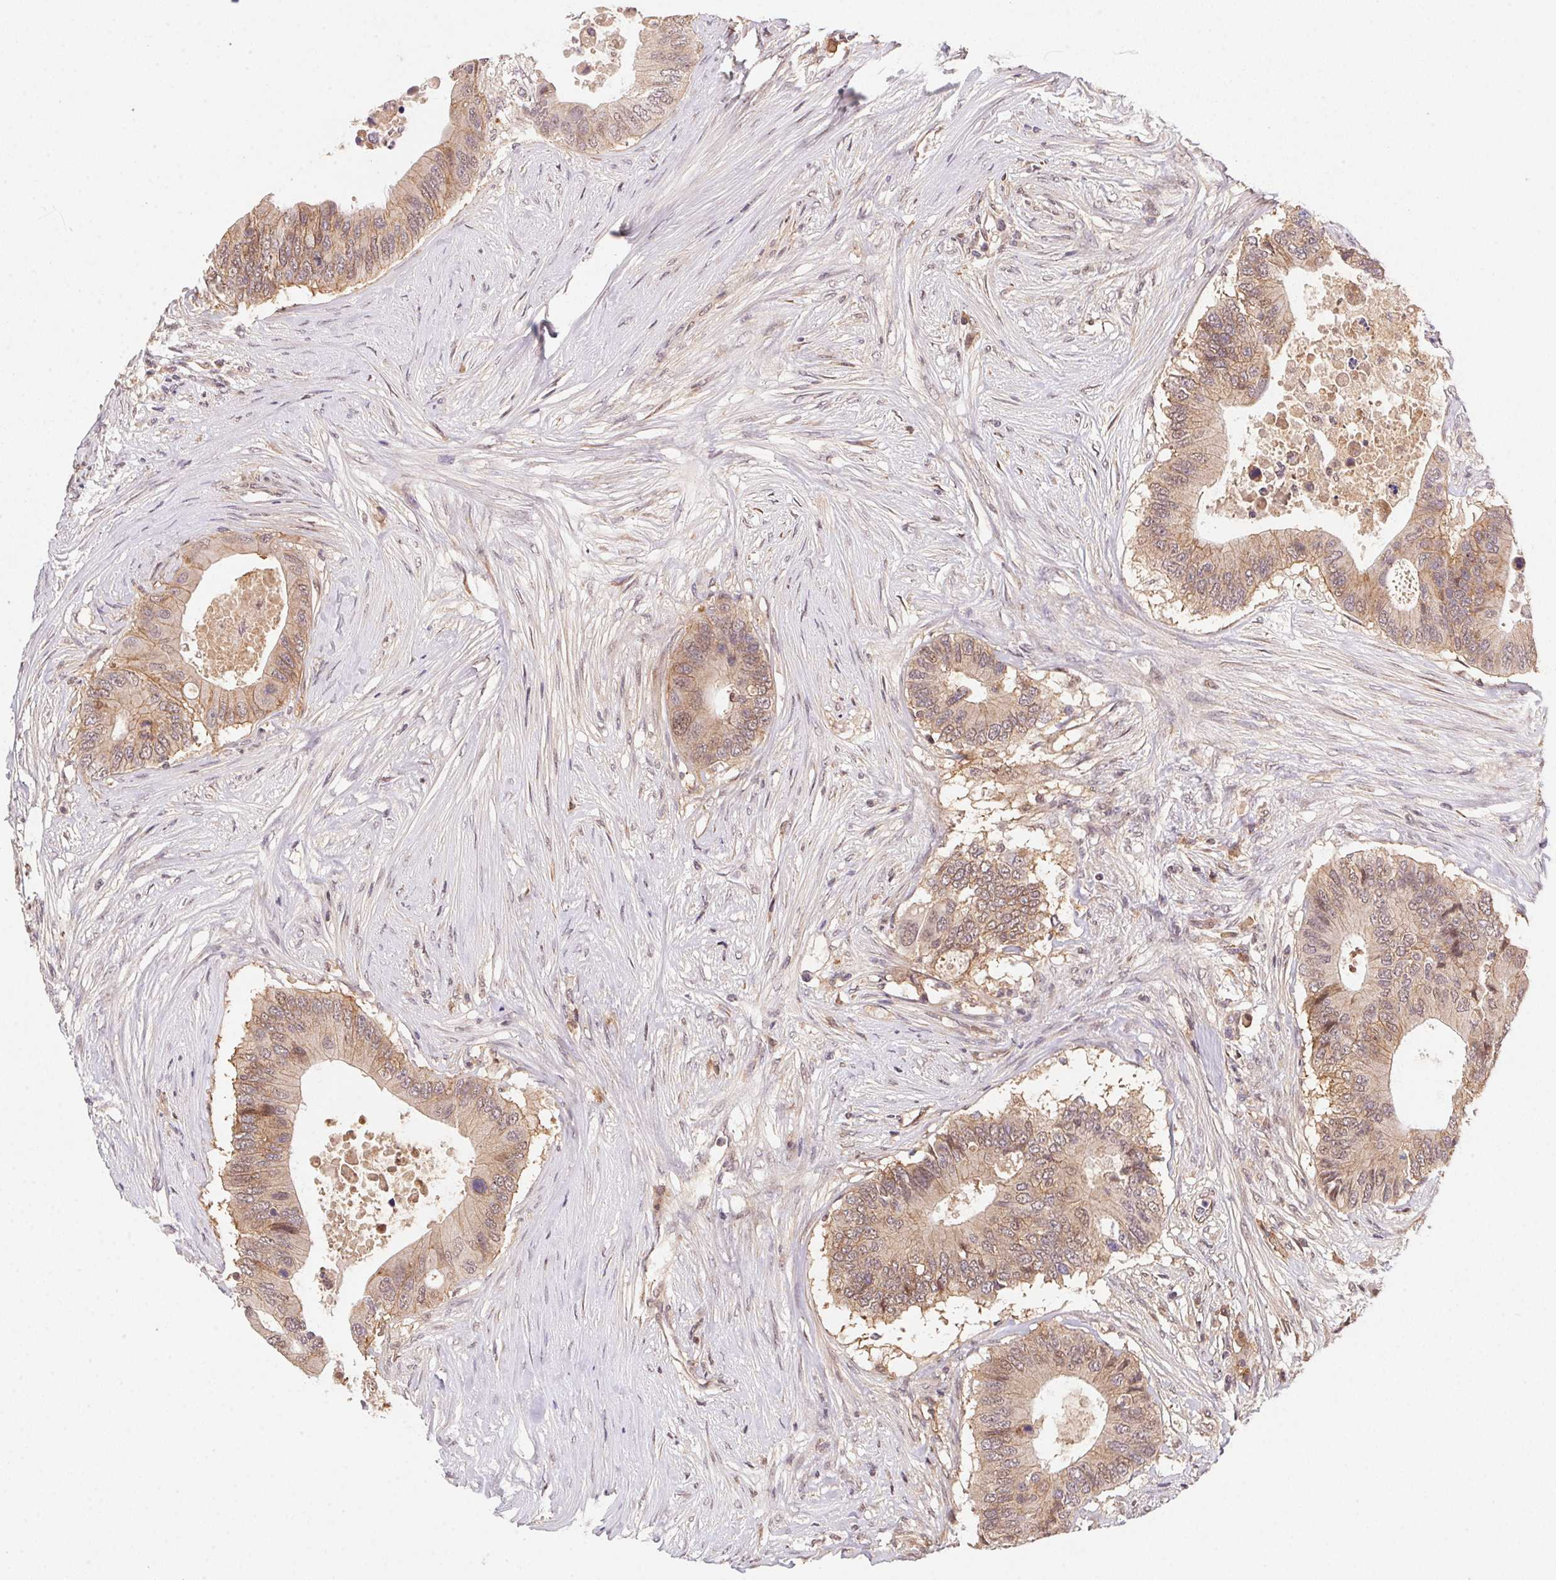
{"staining": {"intensity": "weak", "quantity": ">75%", "location": "cytoplasmic/membranous,nuclear"}, "tissue": "colorectal cancer", "cell_type": "Tumor cells", "image_type": "cancer", "snomed": [{"axis": "morphology", "description": "Adenocarcinoma, NOS"}, {"axis": "topography", "description": "Colon"}], "caption": "High-power microscopy captured an immunohistochemistry micrograph of colorectal adenocarcinoma, revealing weak cytoplasmic/membranous and nuclear positivity in approximately >75% of tumor cells. (Stains: DAB (3,3'-diaminobenzidine) in brown, nuclei in blue, Microscopy: brightfield microscopy at high magnification).", "gene": "SLC52A2", "patient": {"sex": "male", "age": 71}}